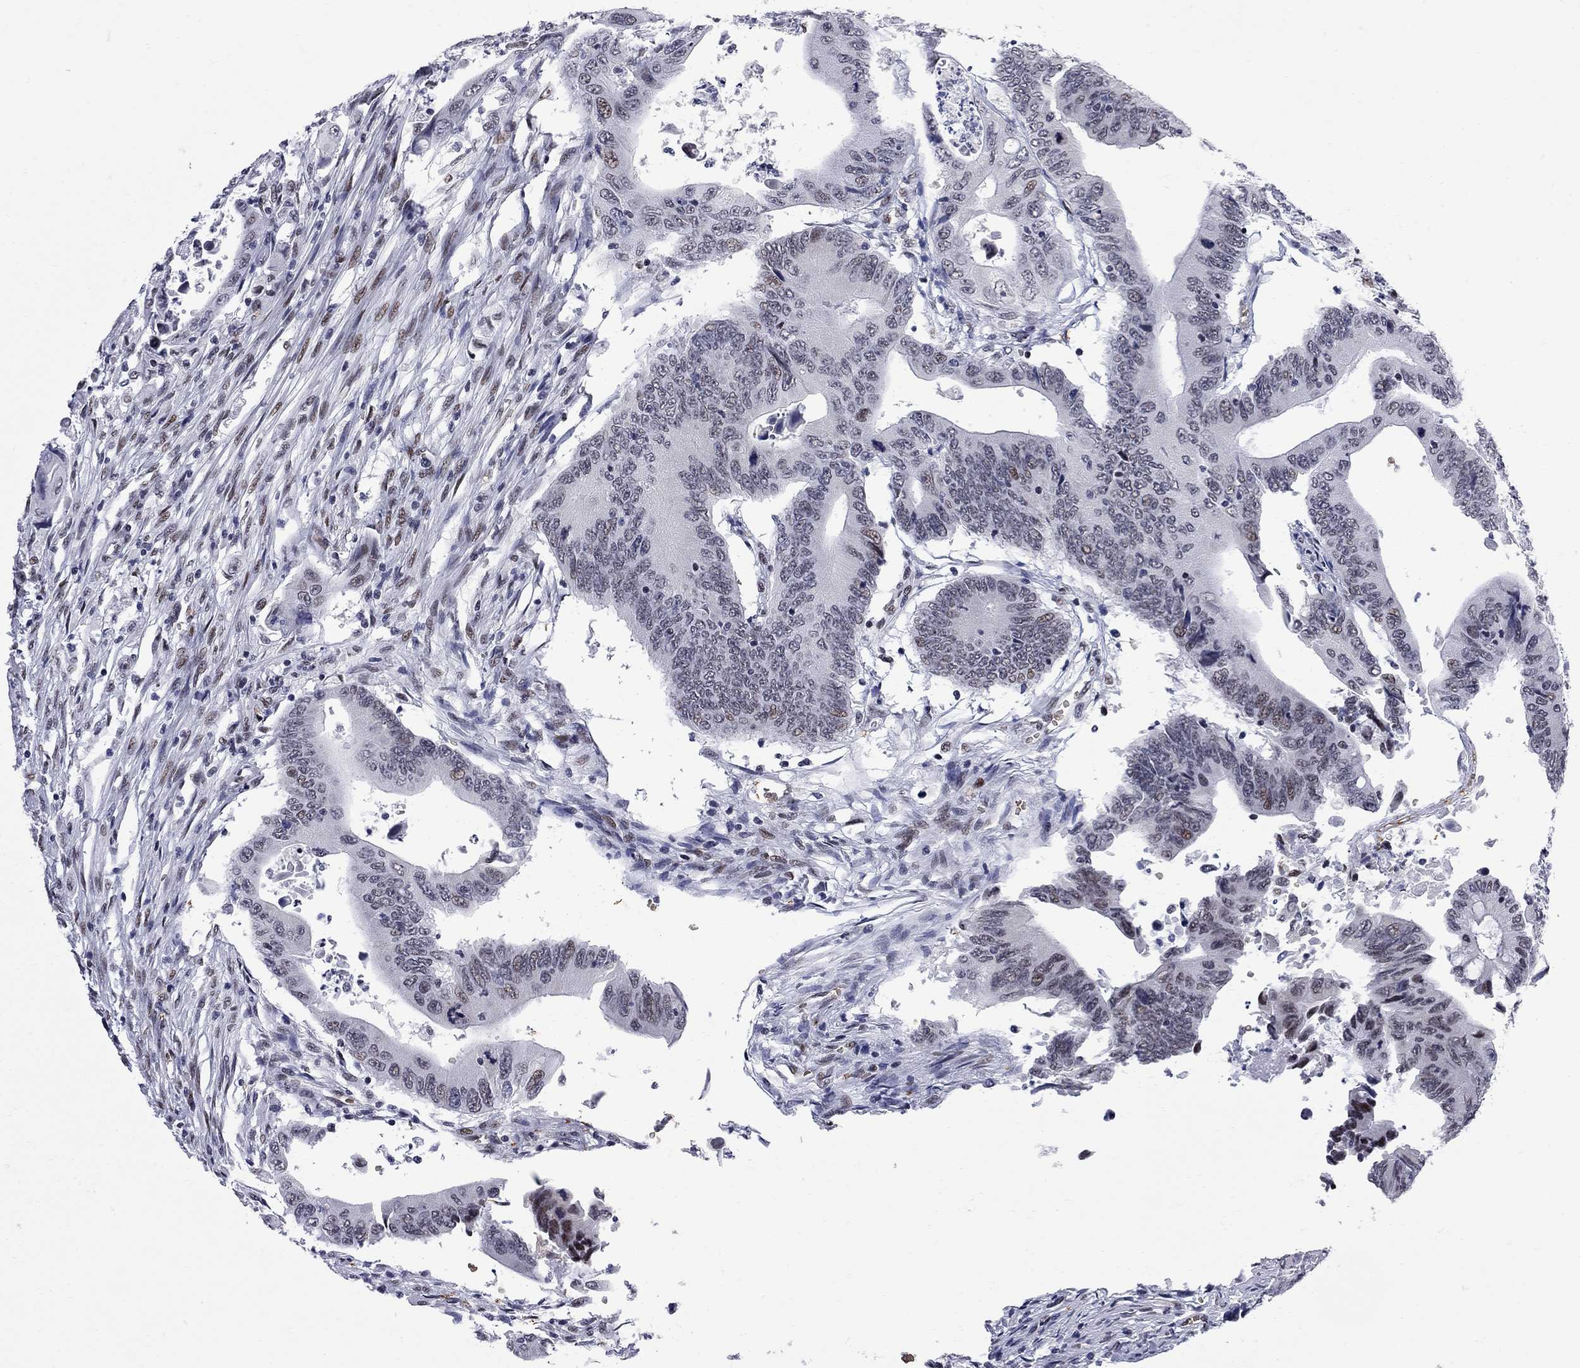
{"staining": {"intensity": "weak", "quantity": "<25%", "location": "nuclear"}, "tissue": "colorectal cancer", "cell_type": "Tumor cells", "image_type": "cancer", "snomed": [{"axis": "morphology", "description": "Adenocarcinoma, NOS"}, {"axis": "topography", "description": "Colon"}], "caption": "This is a photomicrograph of immunohistochemistry staining of adenocarcinoma (colorectal), which shows no expression in tumor cells. The staining was performed using DAB to visualize the protein expression in brown, while the nuclei were stained in blue with hematoxylin (Magnification: 20x).", "gene": "ZBTB47", "patient": {"sex": "female", "age": 90}}